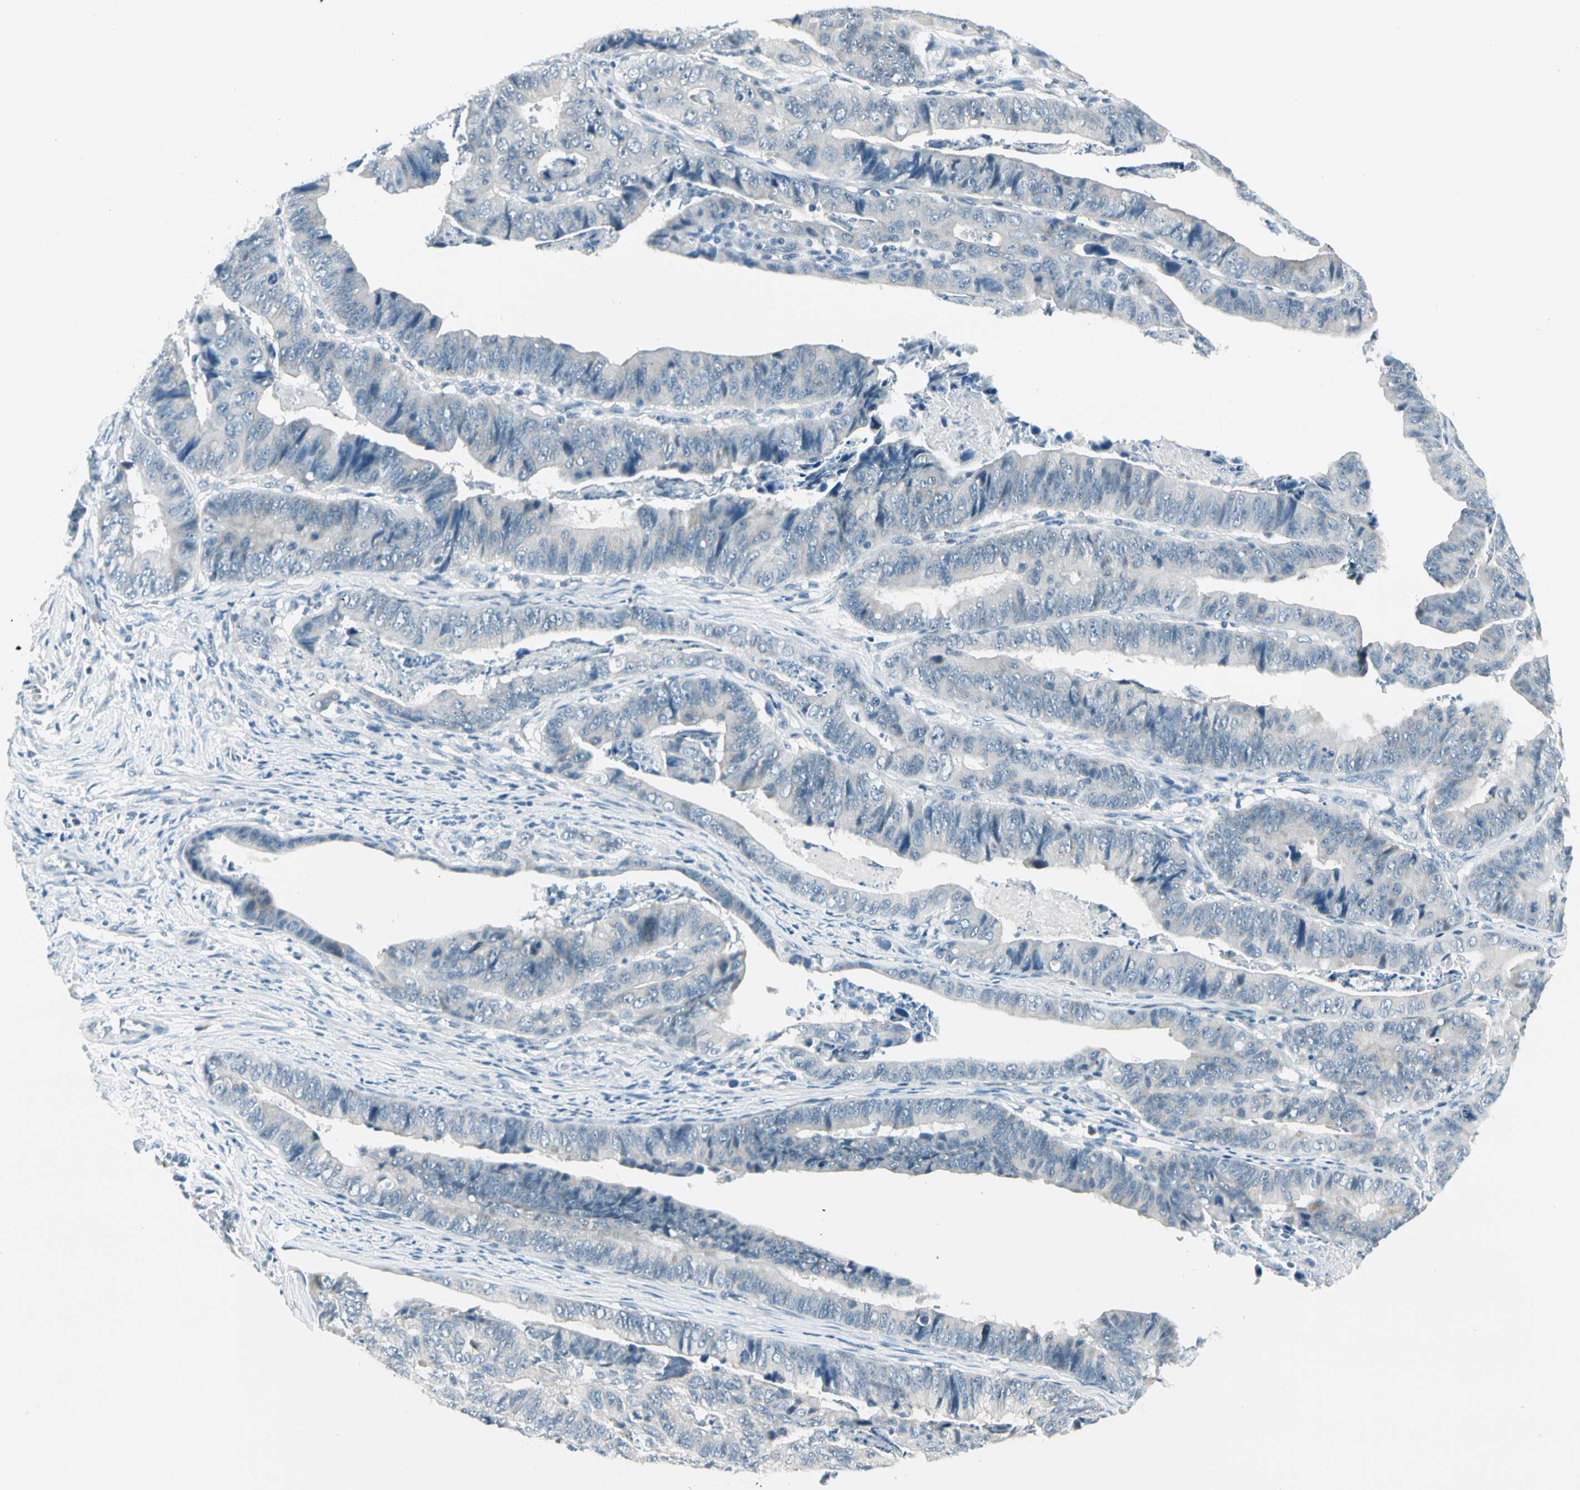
{"staining": {"intensity": "negative", "quantity": "none", "location": "none"}, "tissue": "stomach cancer", "cell_type": "Tumor cells", "image_type": "cancer", "snomed": [{"axis": "morphology", "description": "Adenocarcinoma, NOS"}, {"axis": "topography", "description": "Stomach, lower"}], "caption": "The image shows no significant staining in tumor cells of stomach cancer.", "gene": "ZSCAN1", "patient": {"sex": "male", "age": 77}}